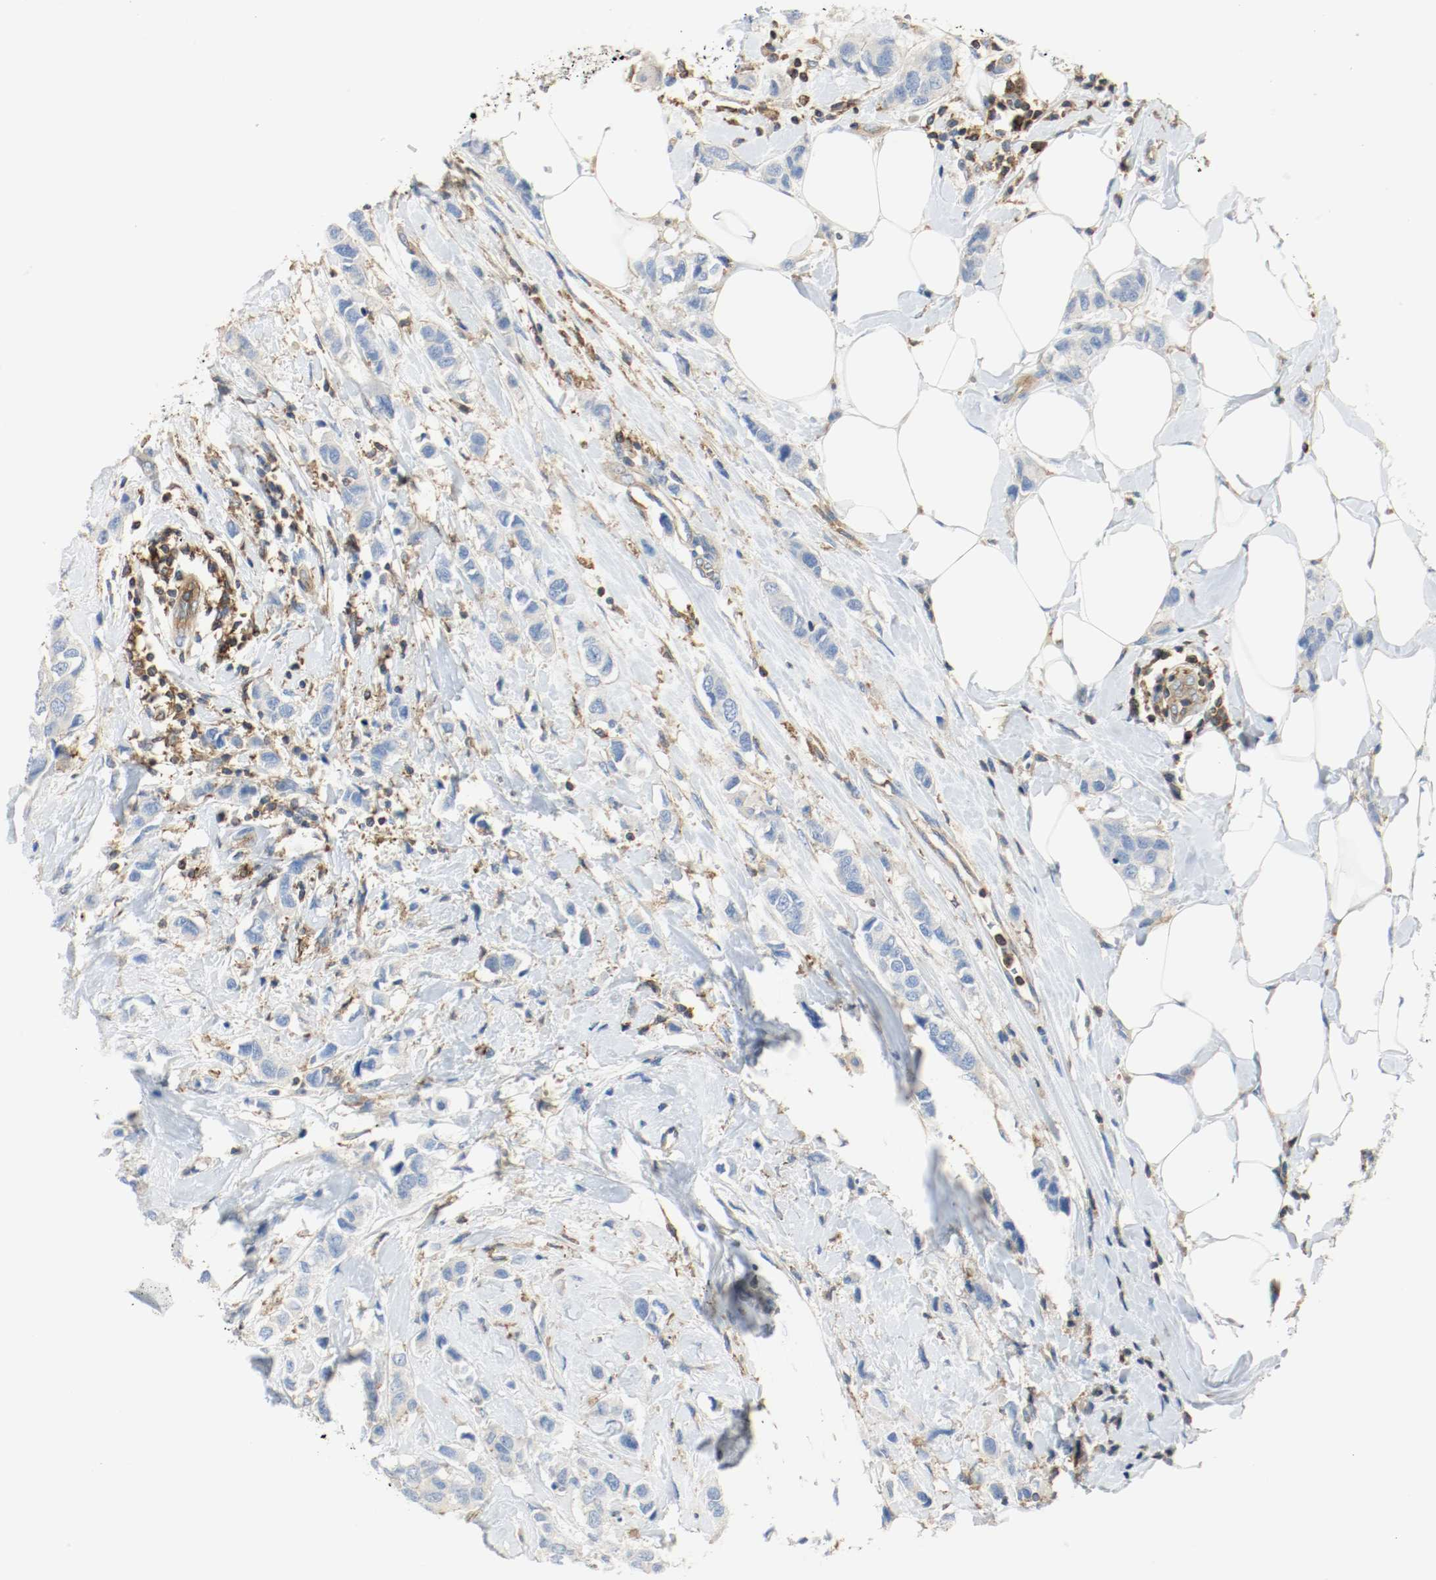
{"staining": {"intensity": "negative", "quantity": "none", "location": "none"}, "tissue": "breast cancer", "cell_type": "Tumor cells", "image_type": "cancer", "snomed": [{"axis": "morphology", "description": "Duct carcinoma"}, {"axis": "topography", "description": "Breast"}], "caption": "Immunohistochemical staining of human breast cancer exhibits no significant expression in tumor cells.", "gene": "ARPC1B", "patient": {"sex": "female", "age": 50}}